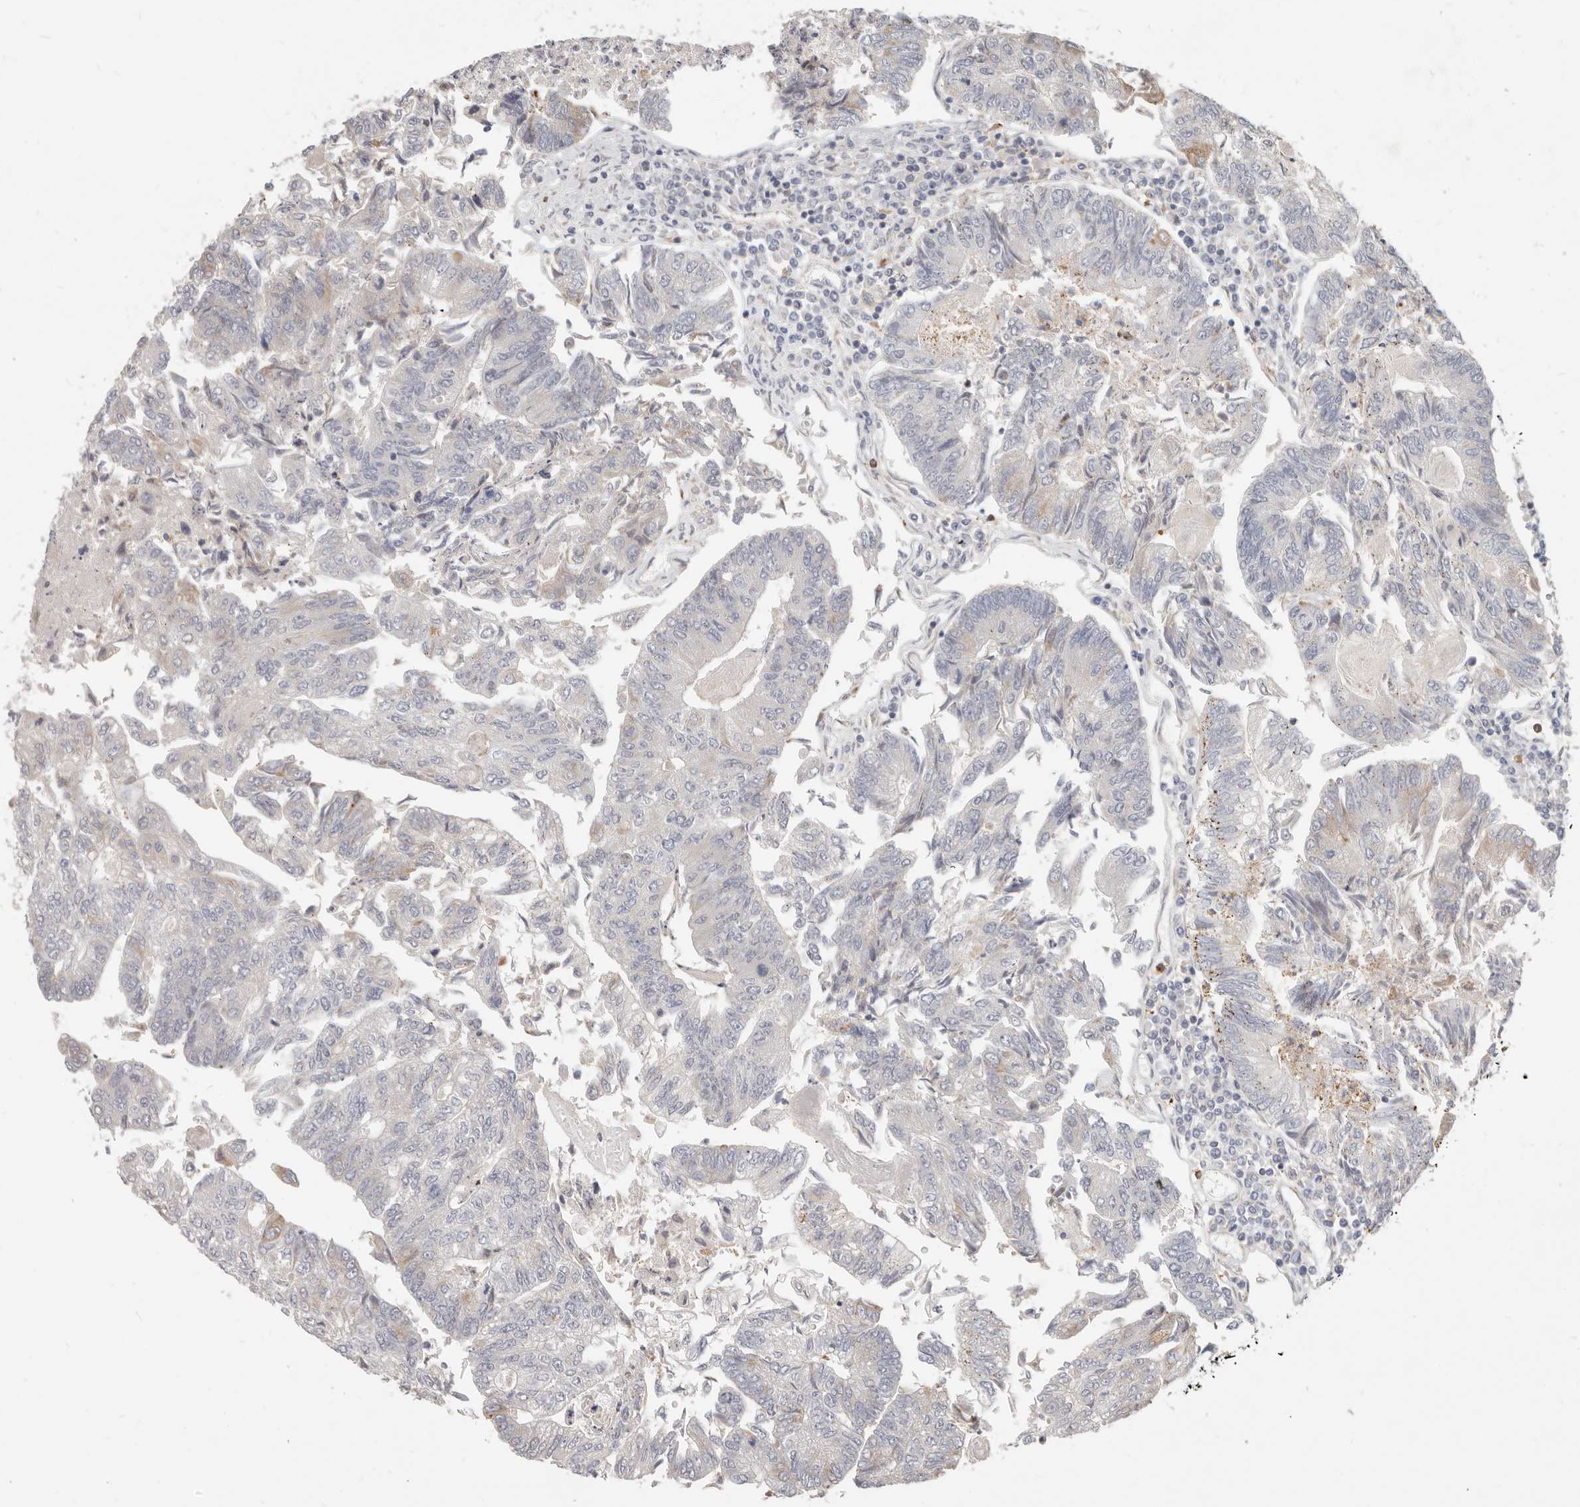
{"staining": {"intensity": "negative", "quantity": "none", "location": "none"}, "tissue": "colorectal cancer", "cell_type": "Tumor cells", "image_type": "cancer", "snomed": [{"axis": "morphology", "description": "Adenocarcinoma, NOS"}, {"axis": "topography", "description": "Colon"}], "caption": "The IHC image has no significant positivity in tumor cells of colorectal cancer tissue. The staining was performed using DAB to visualize the protein expression in brown, while the nuclei were stained in blue with hematoxylin (Magnification: 20x).", "gene": "TMEM63B", "patient": {"sex": "female", "age": 67}}